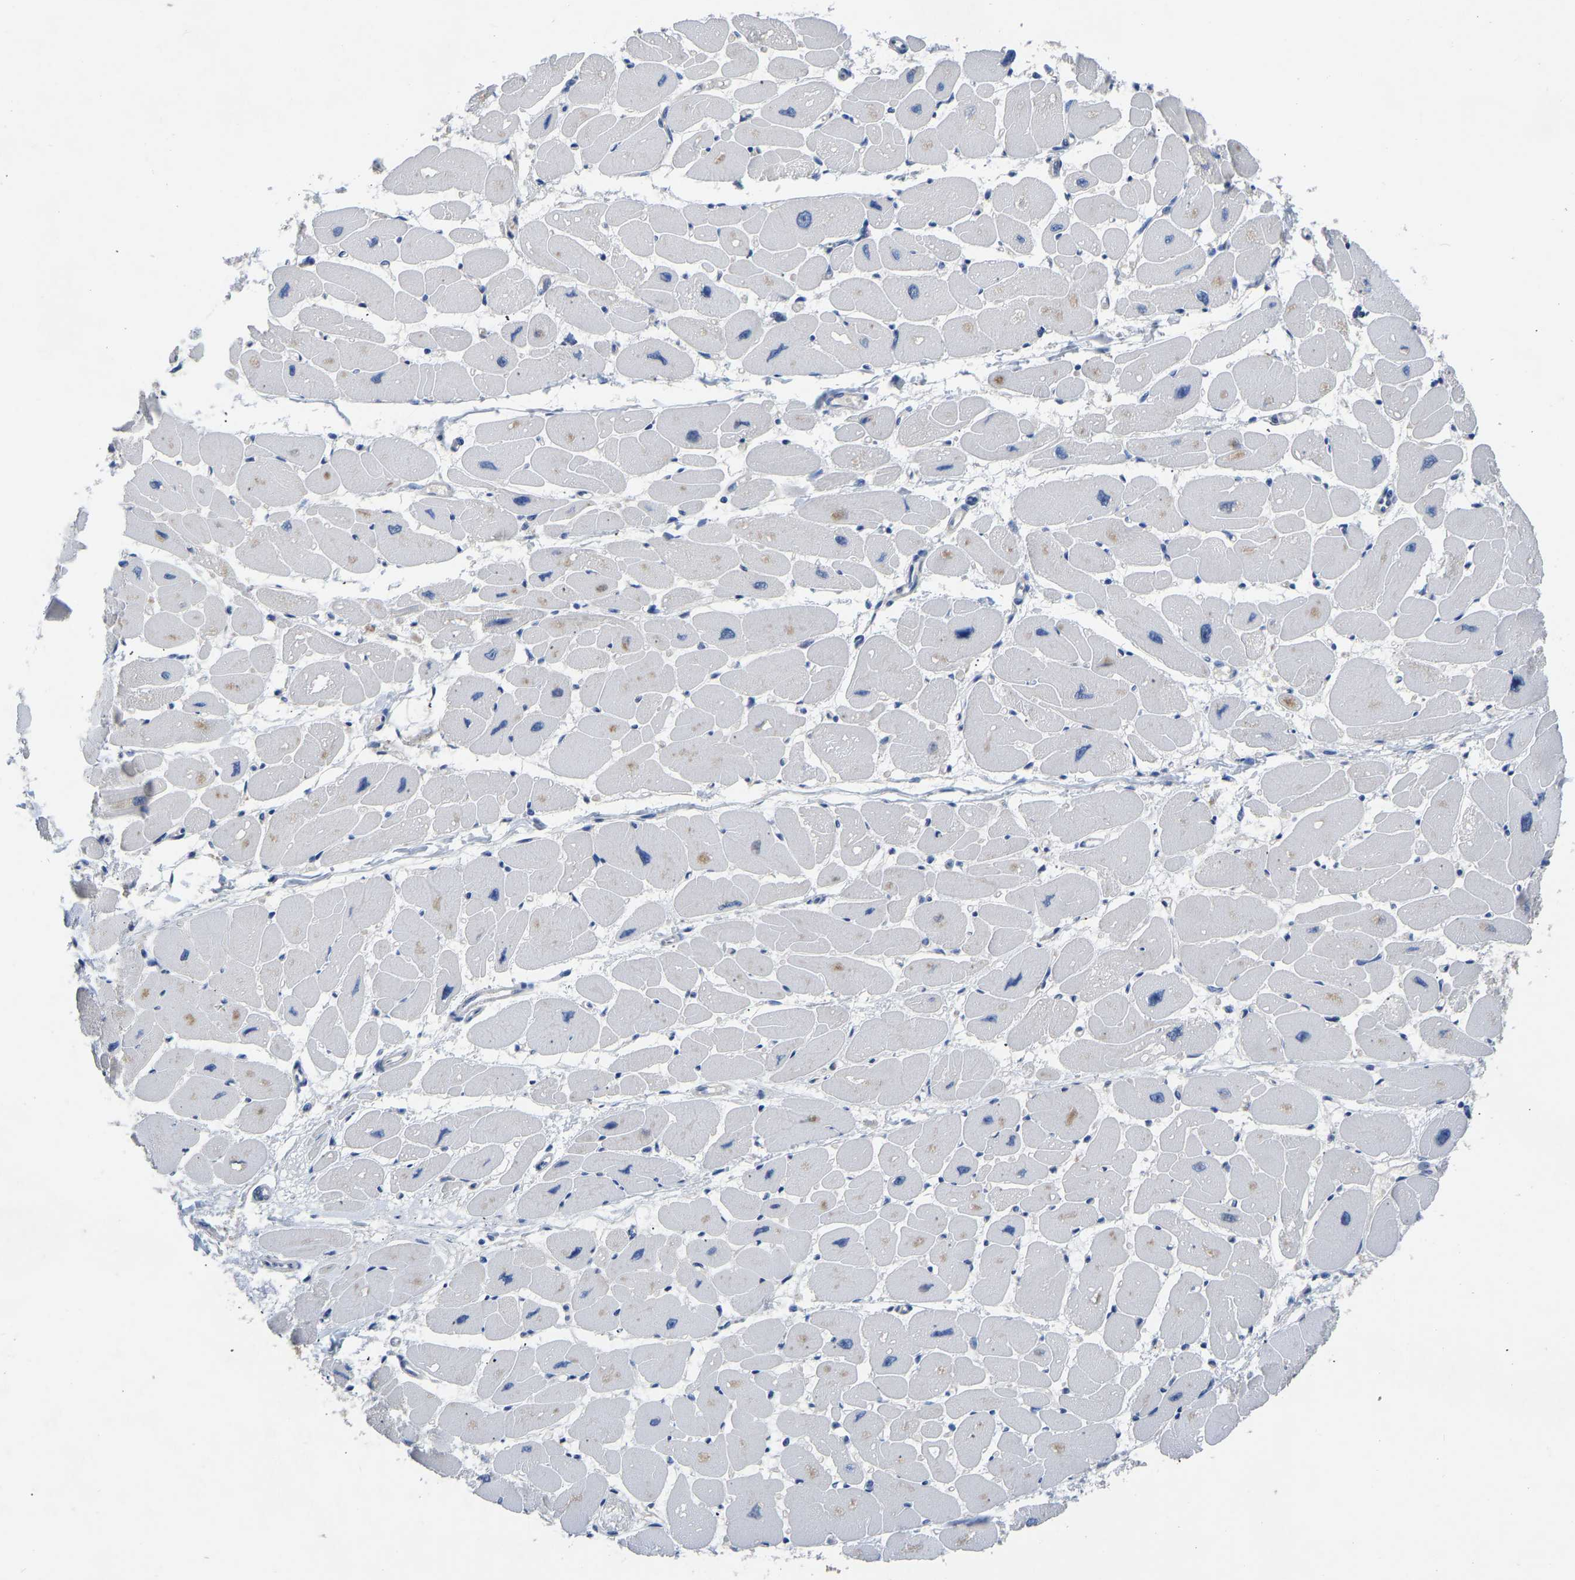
{"staining": {"intensity": "negative", "quantity": "none", "location": "none"}, "tissue": "heart muscle", "cell_type": "Cardiomyocytes", "image_type": "normal", "snomed": [{"axis": "morphology", "description": "Normal tissue, NOS"}, {"axis": "topography", "description": "Heart"}], "caption": "The histopathology image demonstrates no staining of cardiomyocytes in normal heart muscle. The staining is performed using DAB brown chromogen with nuclei counter-stained in using hematoxylin.", "gene": "RBP1", "patient": {"sex": "female", "age": 54}}